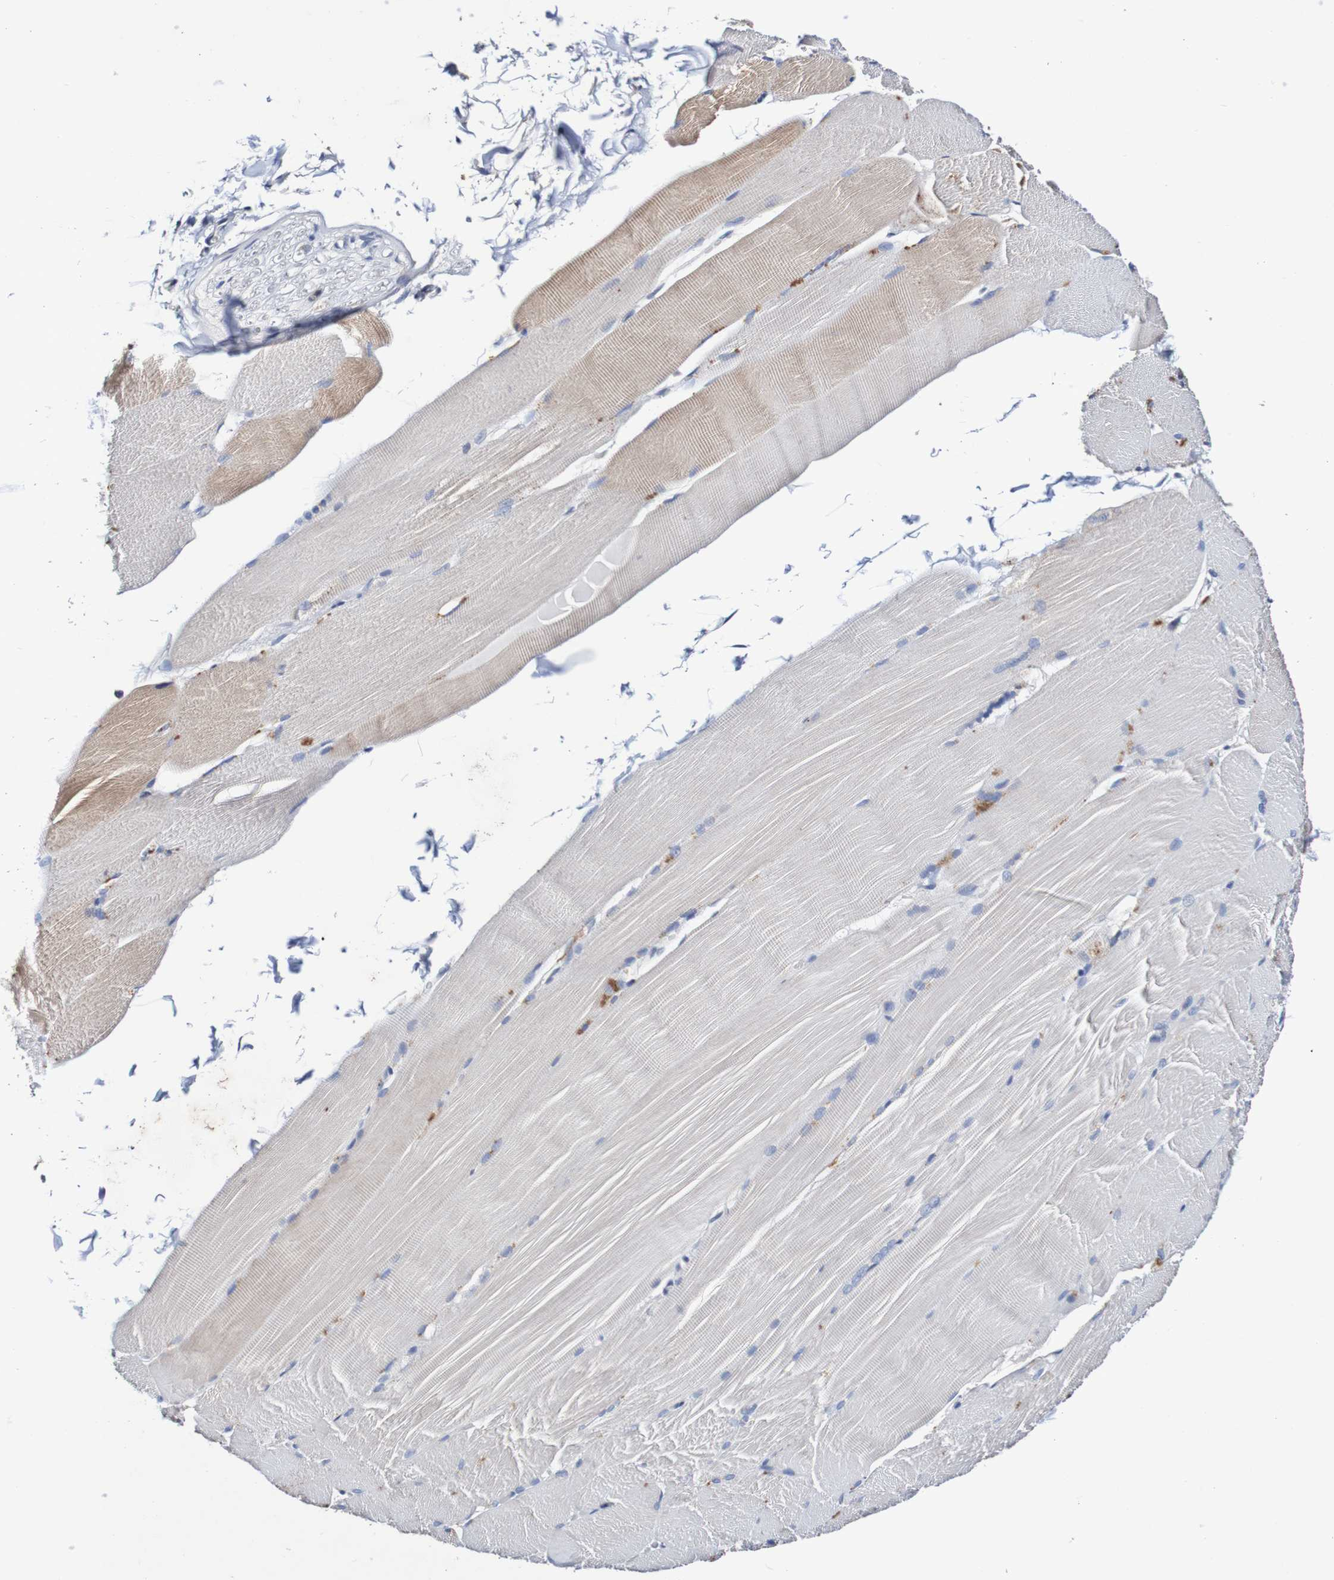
{"staining": {"intensity": "weak", "quantity": "<25%", "location": "cytoplasmic/membranous"}, "tissue": "skeletal muscle", "cell_type": "Myocytes", "image_type": "normal", "snomed": [{"axis": "morphology", "description": "Normal tissue, NOS"}, {"axis": "topography", "description": "Skin"}, {"axis": "topography", "description": "Skeletal muscle"}], "caption": "Micrograph shows no significant protein expression in myocytes of unremarkable skeletal muscle. Nuclei are stained in blue.", "gene": "ACVR1C", "patient": {"sex": "male", "age": 83}}